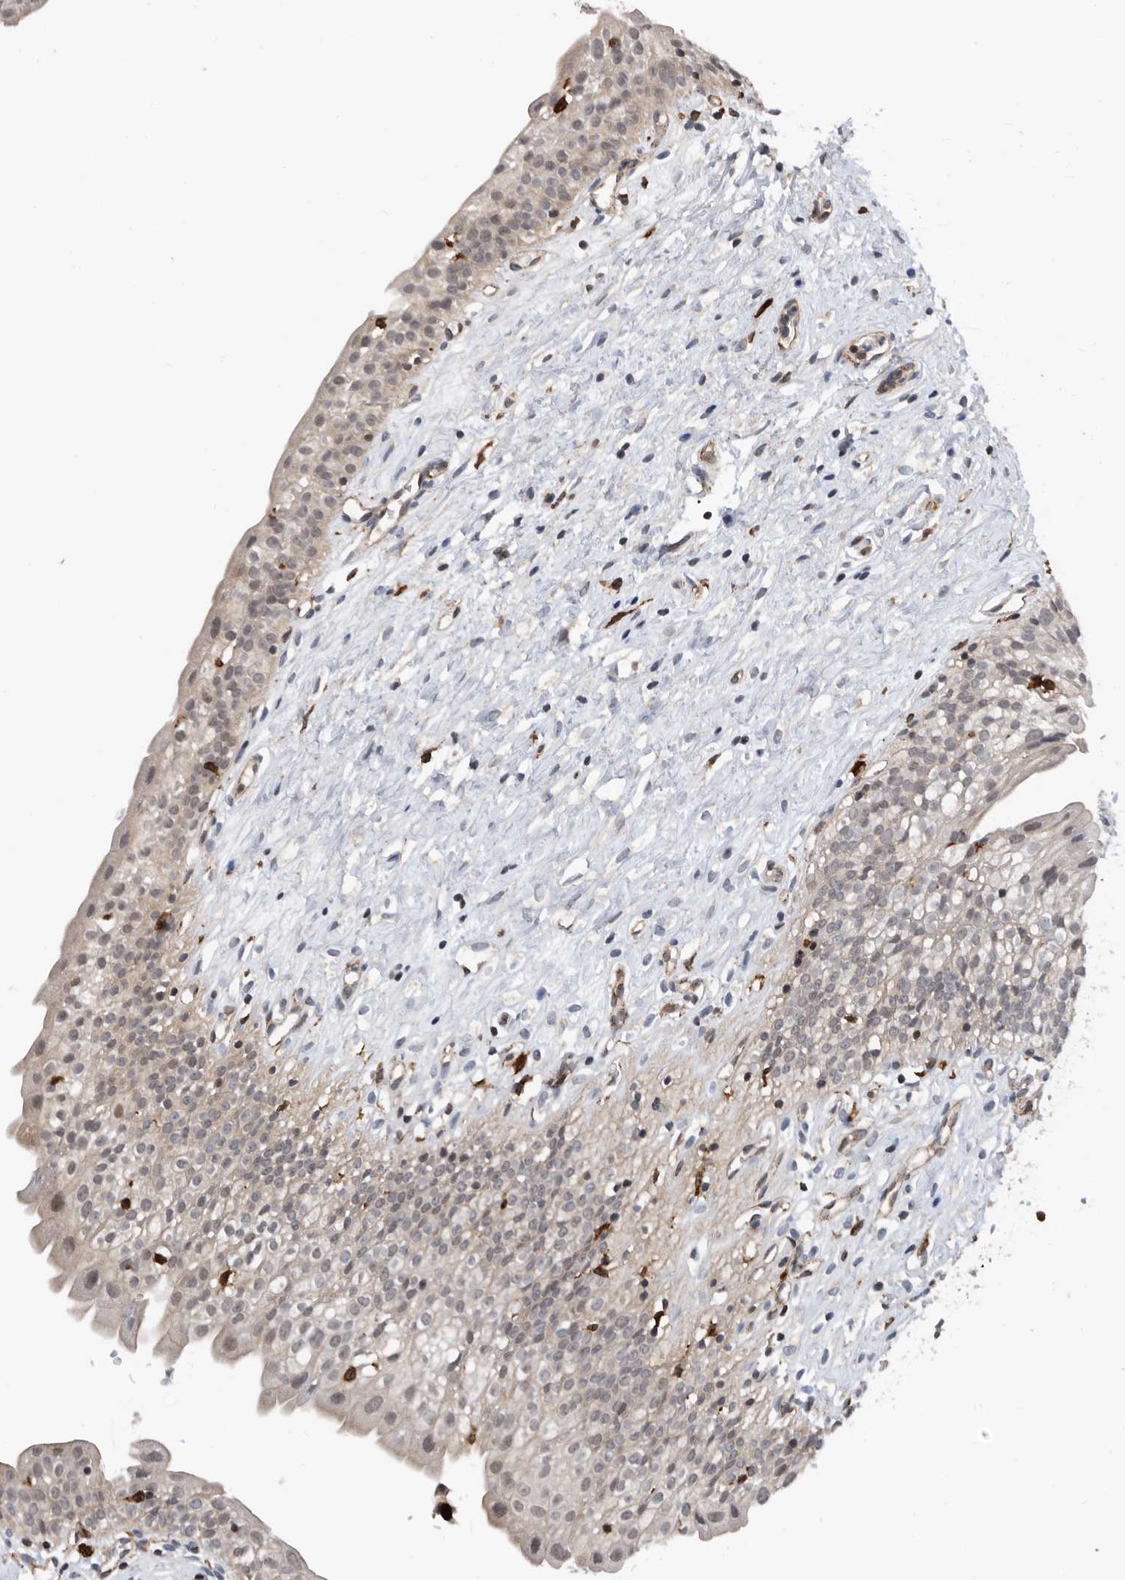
{"staining": {"intensity": "weak", "quantity": "25%-75%", "location": "cytoplasmic/membranous"}, "tissue": "urinary bladder", "cell_type": "Urothelial cells", "image_type": "normal", "snomed": [{"axis": "morphology", "description": "Normal tissue, NOS"}, {"axis": "topography", "description": "Urinary bladder"}], "caption": "Immunohistochemical staining of normal human urinary bladder shows 25%-75% levels of weak cytoplasmic/membranous protein expression in about 25%-75% of urothelial cells. The staining was performed using DAB (3,3'-diaminobenzidine) to visualize the protein expression in brown, while the nuclei were stained in blue with hematoxylin (Magnification: 20x).", "gene": "ATAD2", "patient": {"sex": "male", "age": 51}}